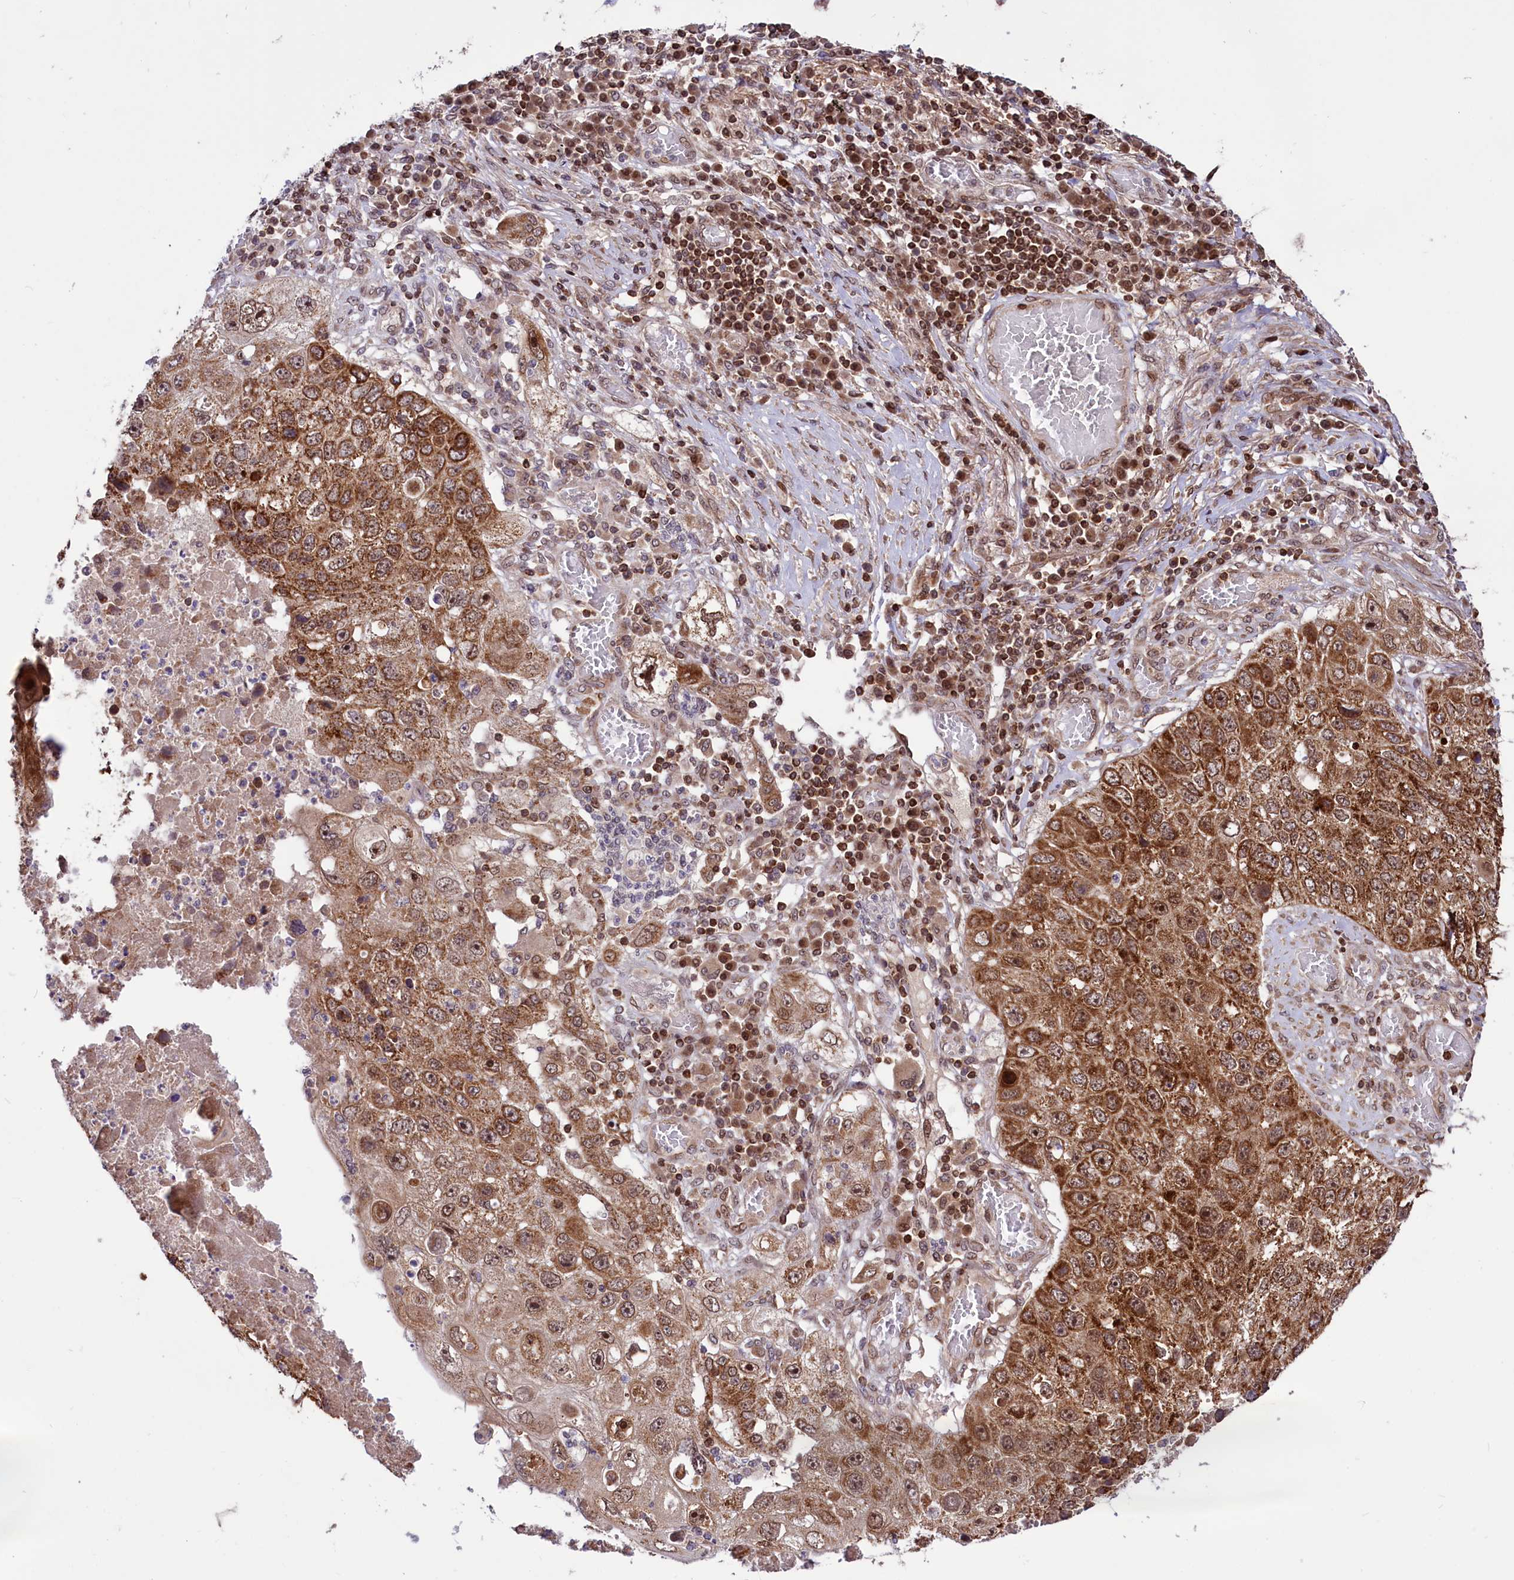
{"staining": {"intensity": "moderate", "quantity": ">75%", "location": "cytoplasmic/membranous,nuclear"}, "tissue": "lung cancer", "cell_type": "Tumor cells", "image_type": "cancer", "snomed": [{"axis": "morphology", "description": "Squamous cell carcinoma, NOS"}, {"axis": "topography", "description": "Lung"}], "caption": "About >75% of tumor cells in squamous cell carcinoma (lung) display moderate cytoplasmic/membranous and nuclear protein expression as visualized by brown immunohistochemical staining.", "gene": "PHC3", "patient": {"sex": "male", "age": 61}}